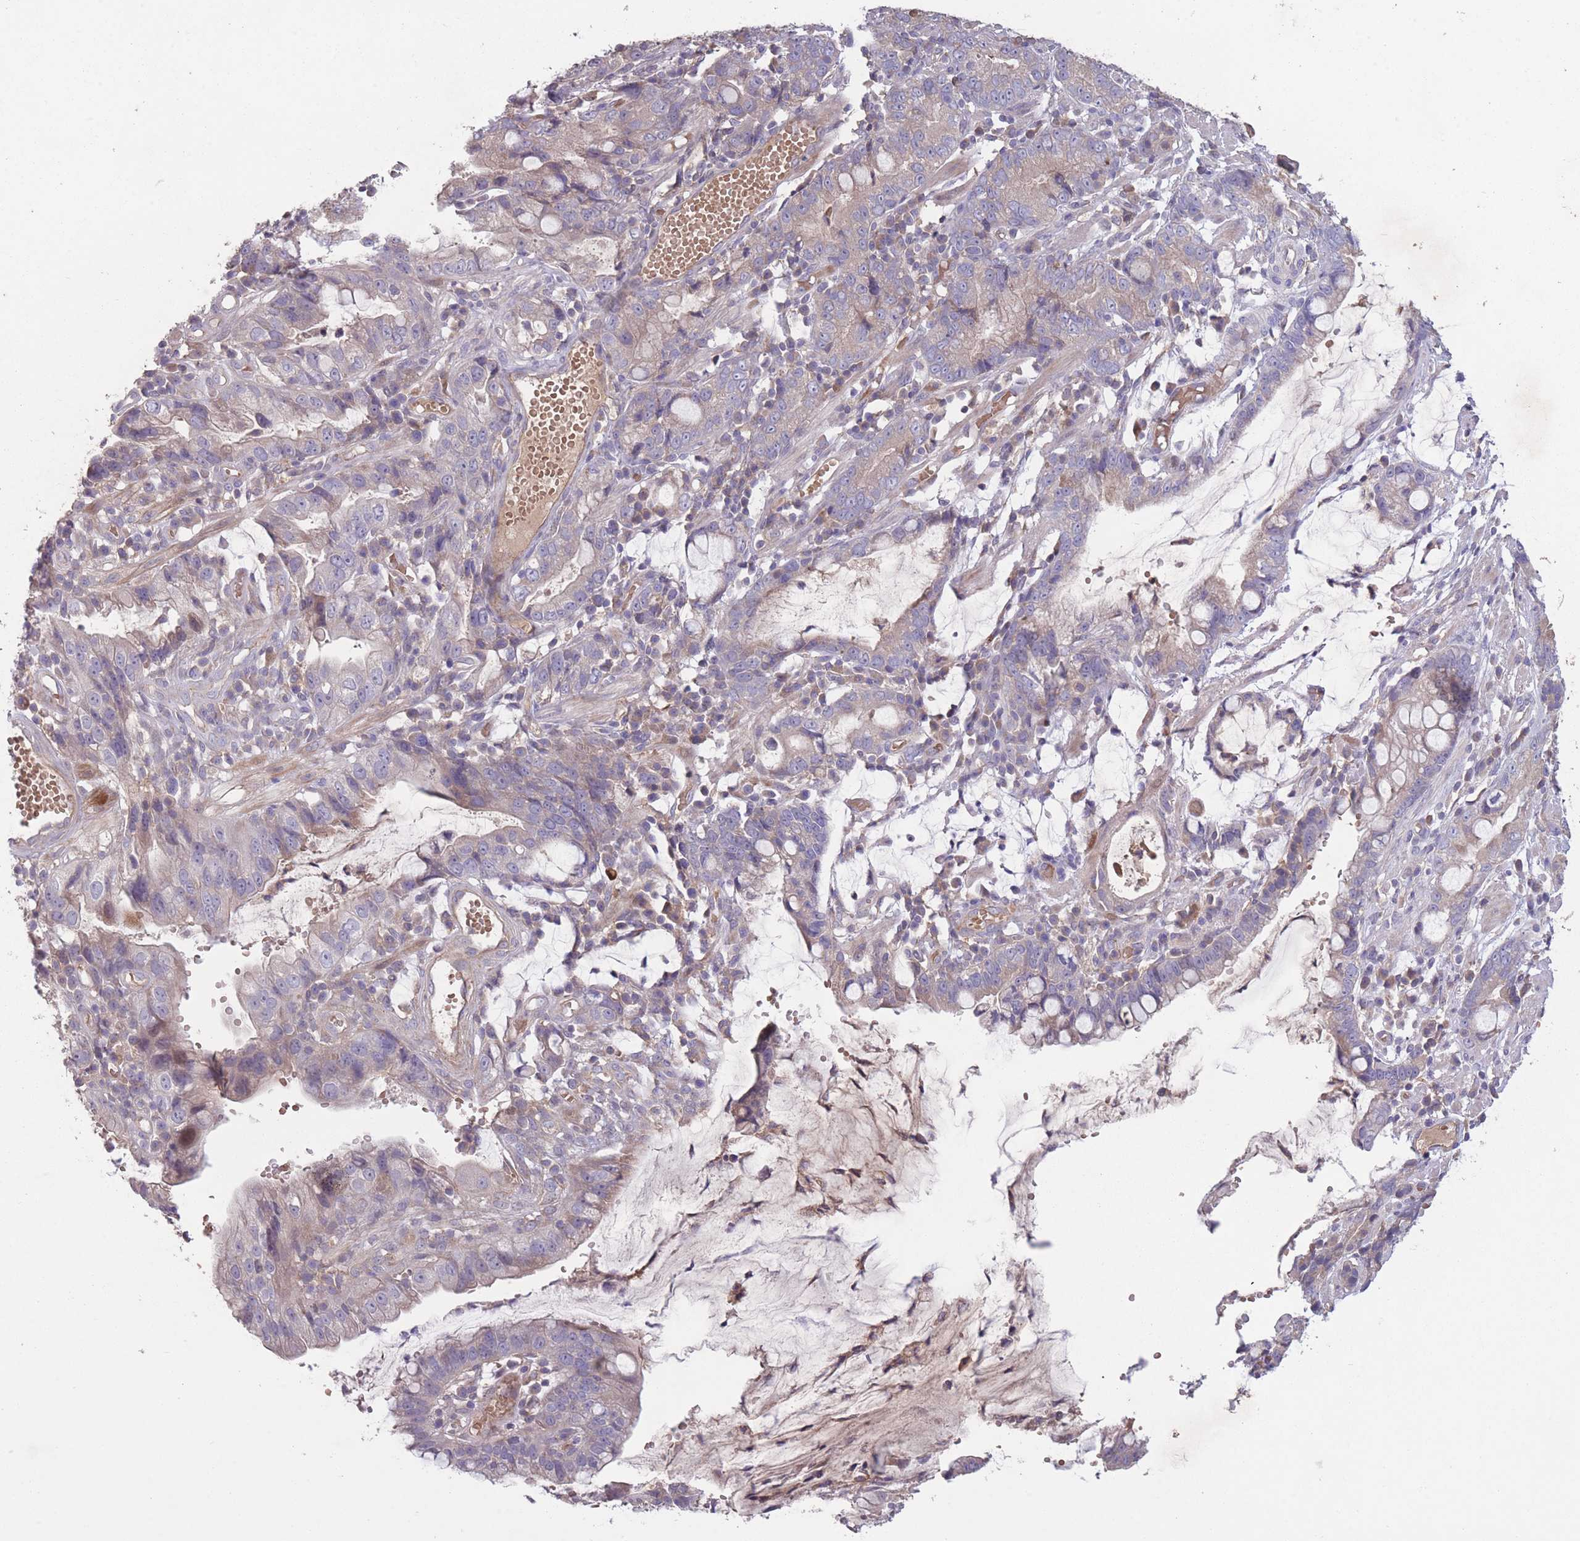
{"staining": {"intensity": "weak", "quantity": "<25%", "location": "cytoplasmic/membranous"}, "tissue": "stomach cancer", "cell_type": "Tumor cells", "image_type": "cancer", "snomed": [{"axis": "morphology", "description": "Adenocarcinoma, NOS"}, {"axis": "topography", "description": "Stomach"}], "caption": "The micrograph displays no significant positivity in tumor cells of stomach cancer.", "gene": "OR2V2", "patient": {"sex": "male", "age": 55}}